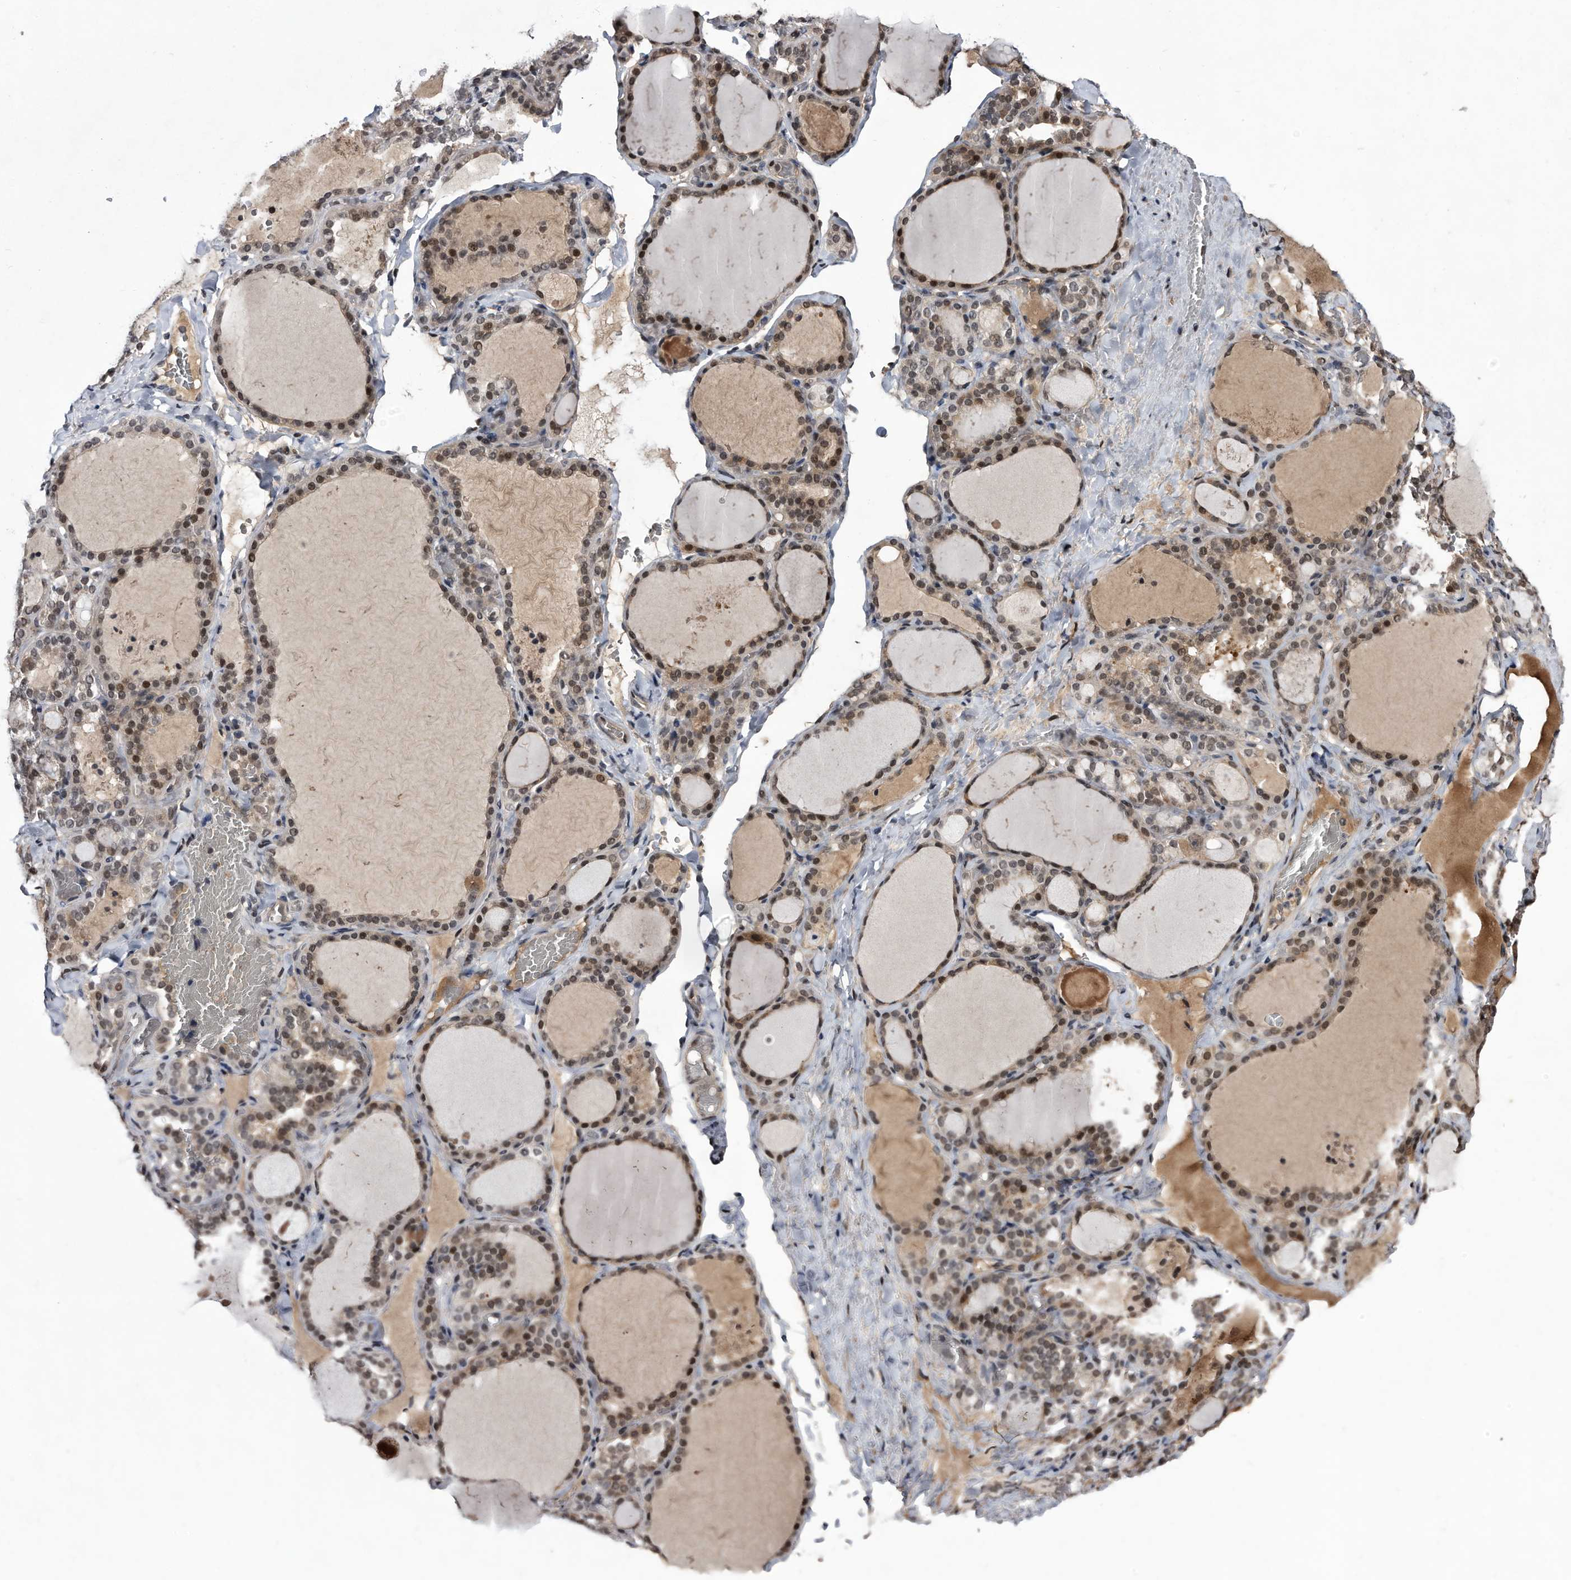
{"staining": {"intensity": "moderate", "quantity": ">75%", "location": "cytoplasmic/membranous,nuclear"}, "tissue": "thyroid gland", "cell_type": "Glandular cells", "image_type": "normal", "snomed": [{"axis": "morphology", "description": "Normal tissue, NOS"}, {"axis": "topography", "description": "Thyroid gland"}], "caption": "Immunohistochemical staining of normal thyroid gland displays moderate cytoplasmic/membranous,nuclear protein expression in about >75% of glandular cells.", "gene": "RAD23B", "patient": {"sex": "female", "age": 22}}